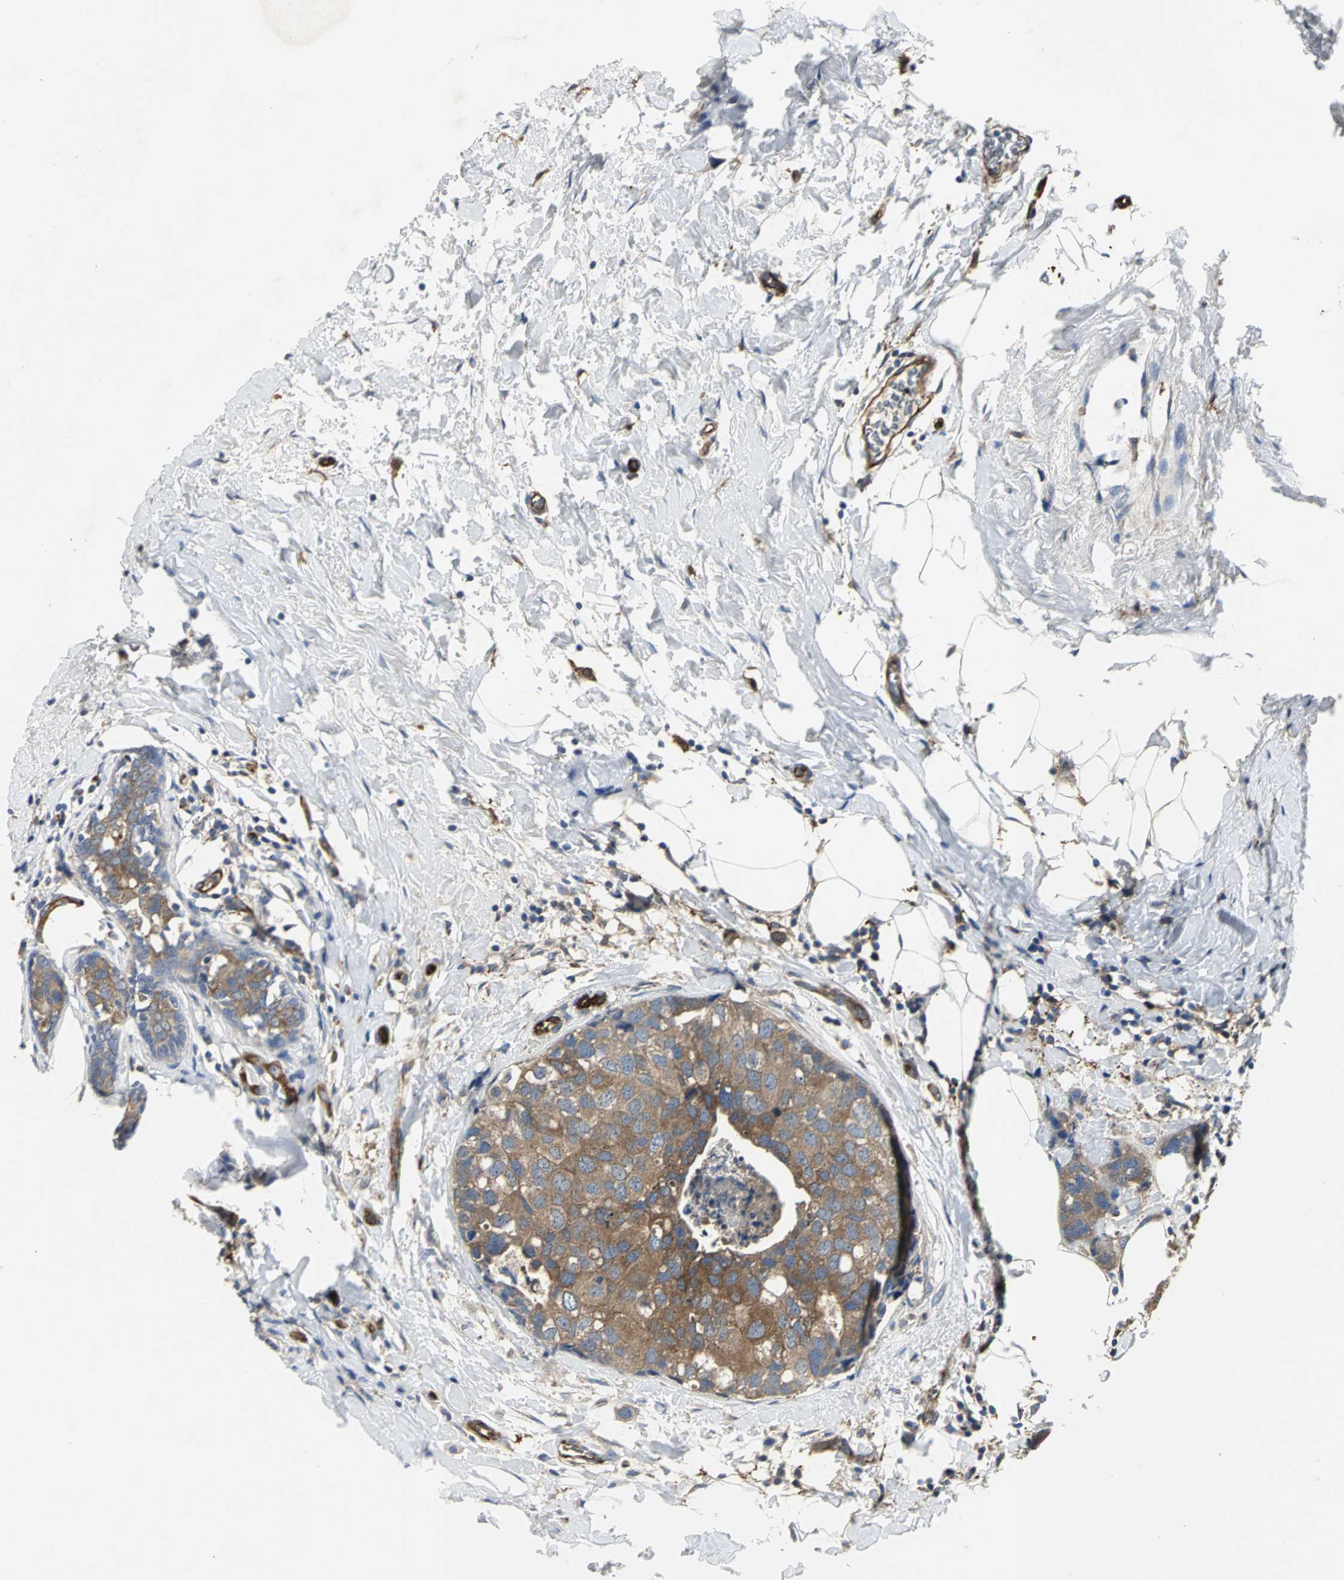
{"staining": {"intensity": "strong", "quantity": ">75%", "location": "cytoplasmic/membranous"}, "tissue": "breast cancer", "cell_type": "Tumor cells", "image_type": "cancer", "snomed": [{"axis": "morphology", "description": "Normal tissue, NOS"}, {"axis": "morphology", "description": "Duct carcinoma"}, {"axis": "topography", "description": "Breast"}], "caption": "Brown immunohistochemical staining in infiltrating ductal carcinoma (breast) reveals strong cytoplasmic/membranous staining in about >75% of tumor cells.", "gene": "CHRNB1", "patient": {"sex": "female", "age": 50}}